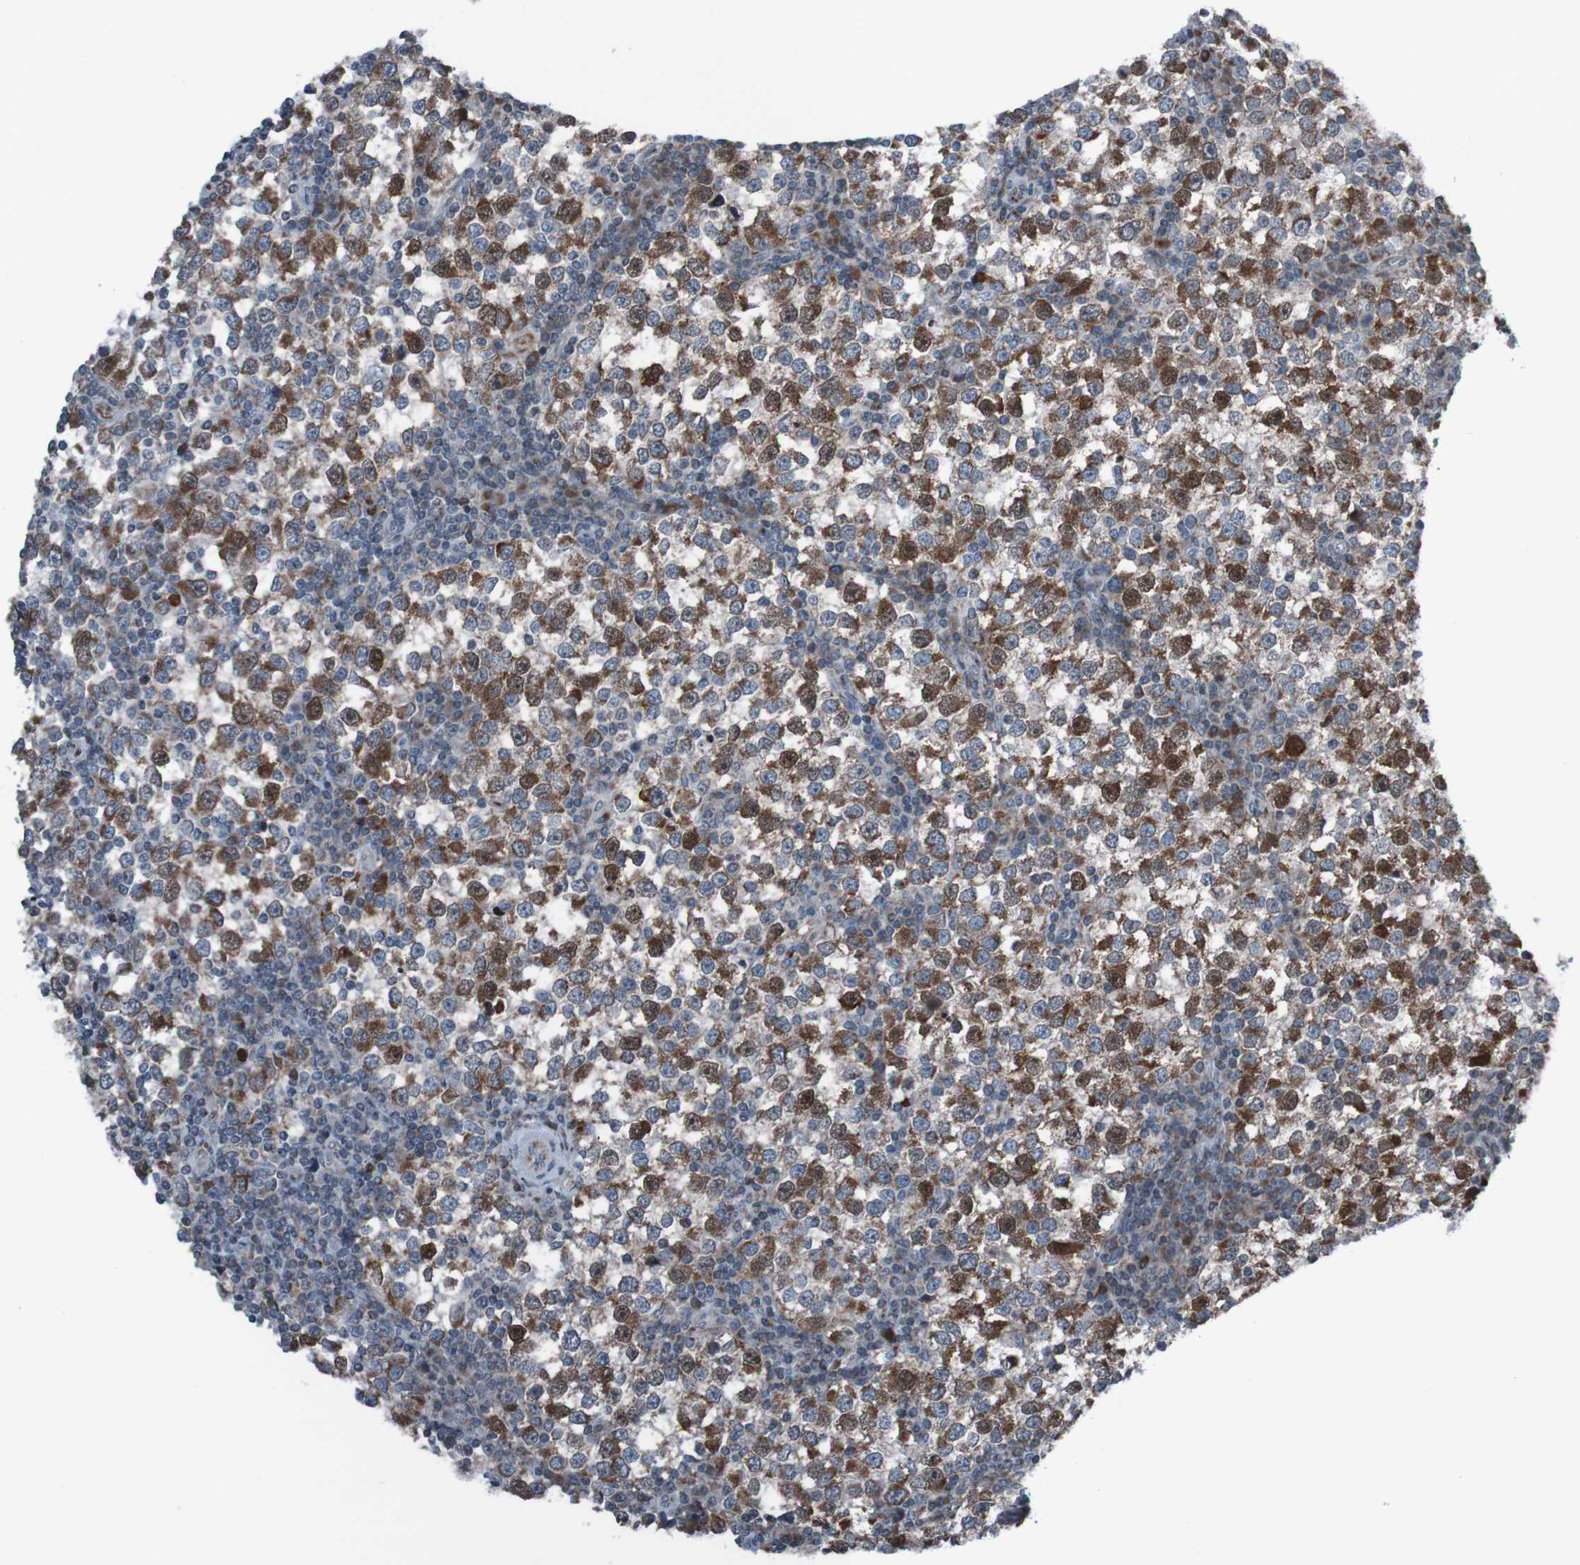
{"staining": {"intensity": "strong", "quantity": "25%-75%", "location": "cytoplasmic/membranous,nuclear"}, "tissue": "testis cancer", "cell_type": "Tumor cells", "image_type": "cancer", "snomed": [{"axis": "morphology", "description": "Seminoma, NOS"}, {"axis": "topography", "description": "Testis"}], "caption": "A brown stain highlights strong cytoplasmic/membranous and nuclear staining of a protein in testis seminoma tumor cells.", "gene": "UNG", "patient": {"sex": "male", "age": 65}}